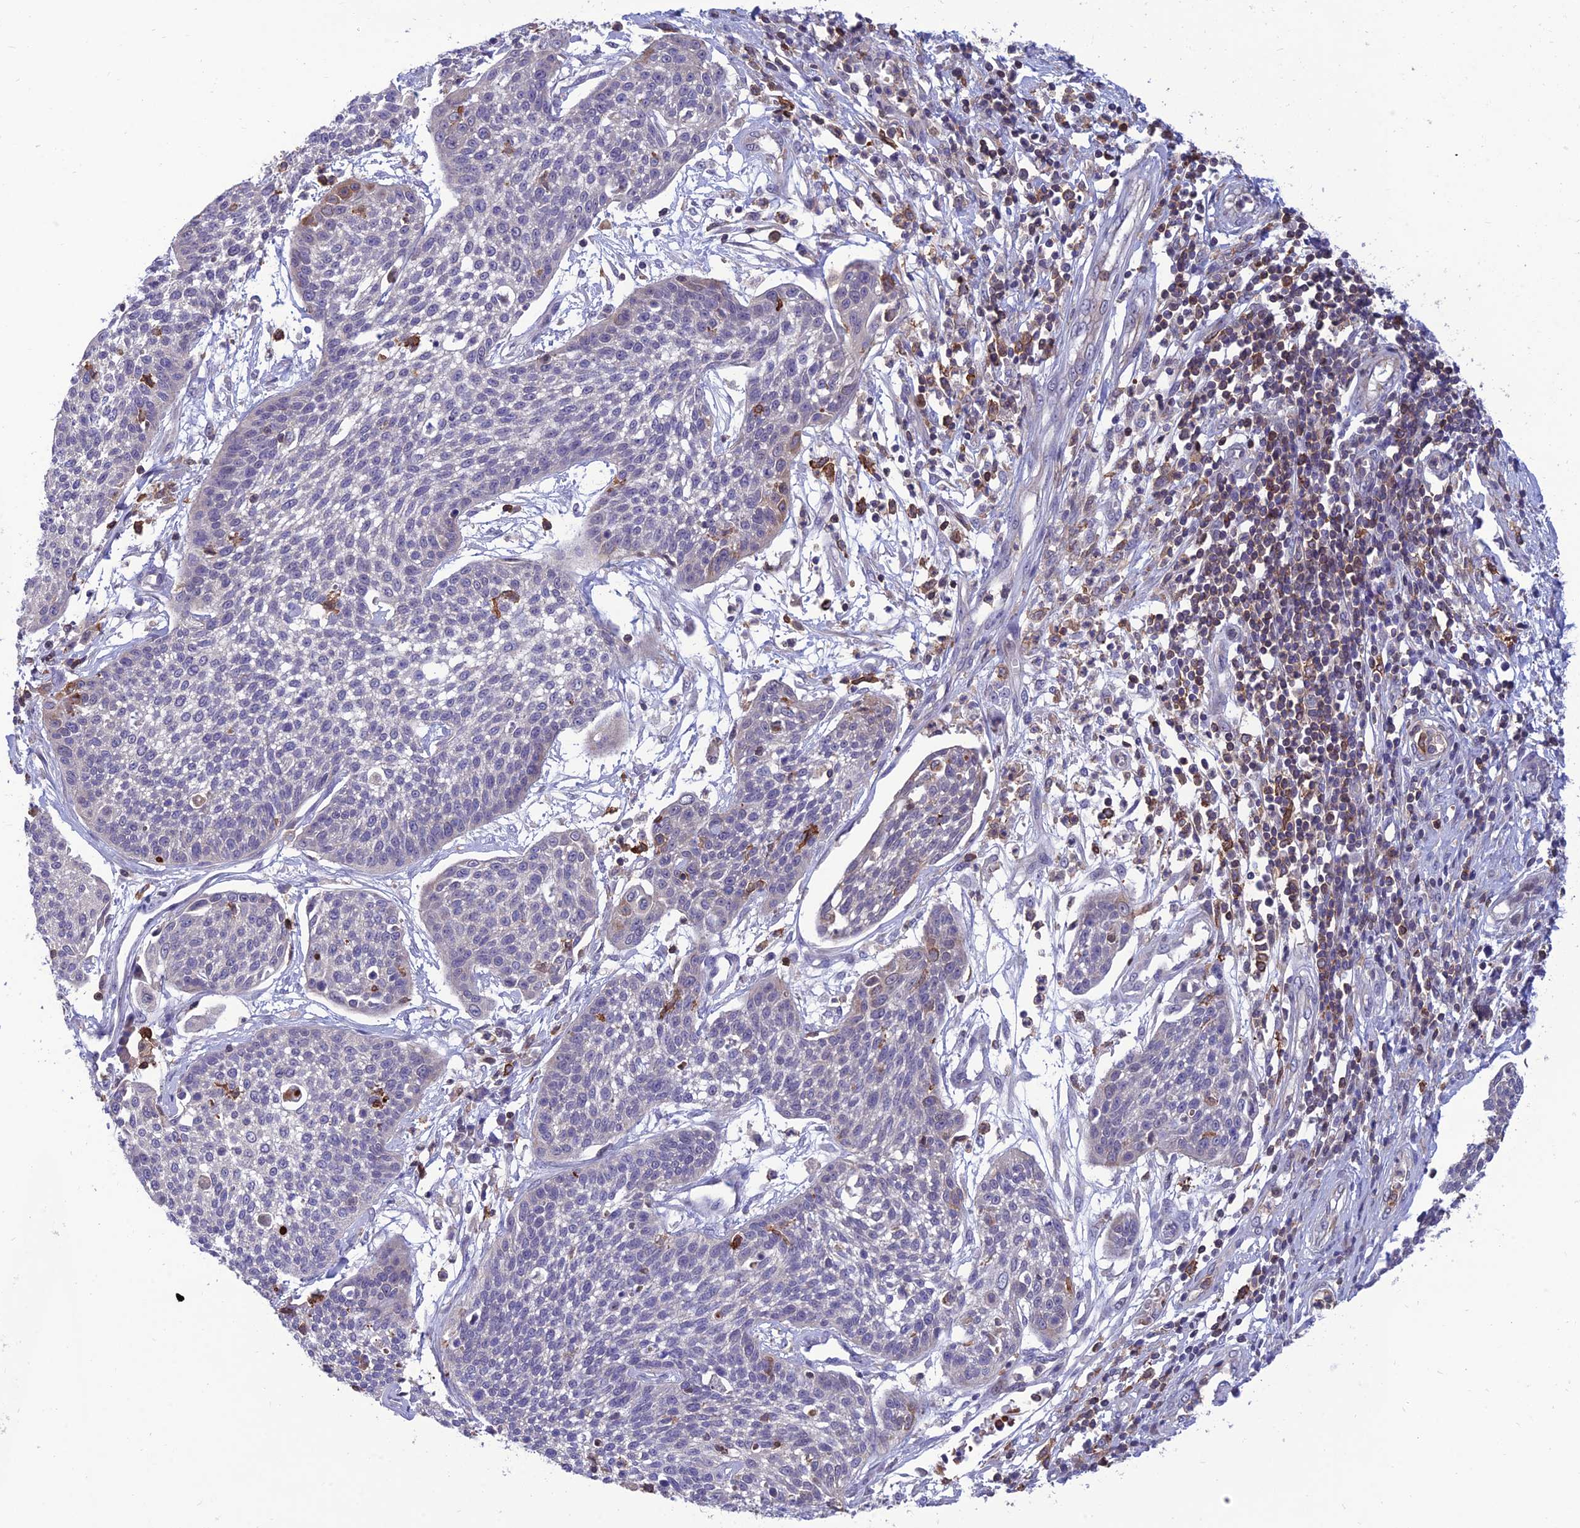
{"staining": {"intensity": "negative", "quantity": "none", "location": "none"}, "tissue": "cervical cancer", "cell_type": "Tumor cells", "image_type": "cancer", "snomed": [{"axis": "morphology", "description": "Squamous cell carcinoma, NOS"}, {"axis": "topography", "description": "Cervix"}], "caption": "Photomicrograph shows no protein expression in tumor cells of squamous cell carcinoma (cervical) tissue.", "gene": "FAM76A", "patient": {"sex": "female", "age": 34}}